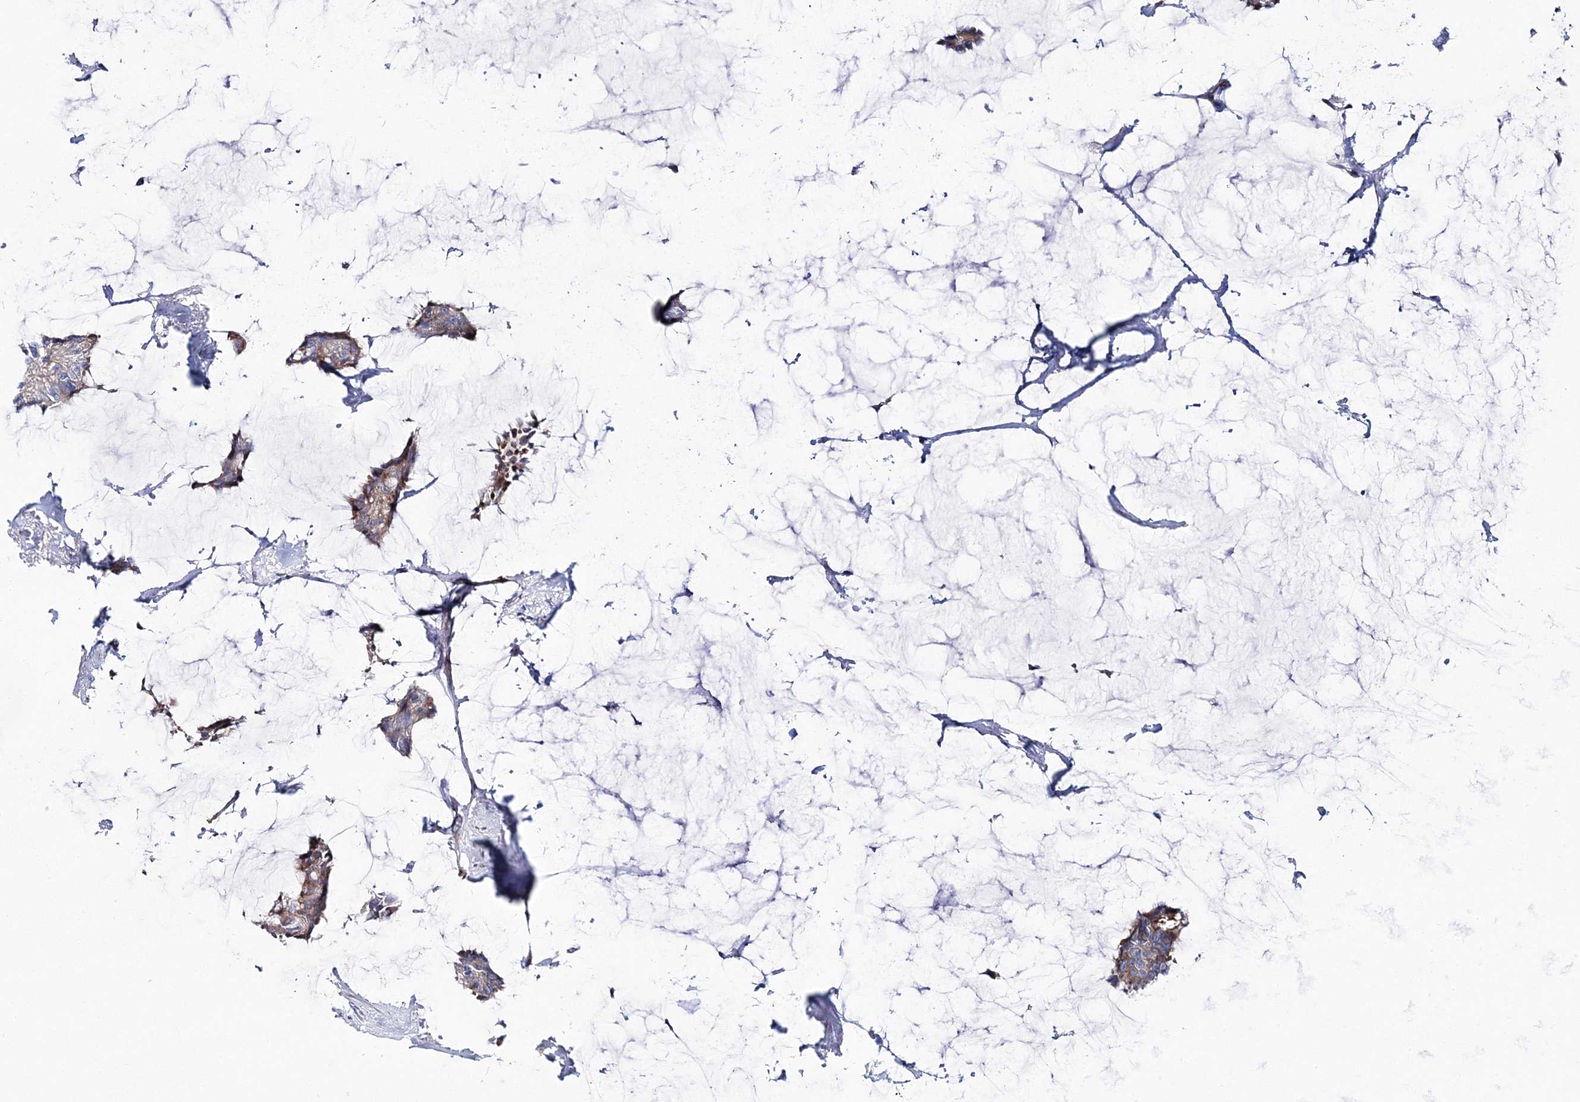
{"staining": {"intensity": "moderate", "quantity": "<25%", "location": "cytoplasmic/membranous"}, "tissue": "breast cancer", "cell_type": "Tumor cells", "image_type": "cancer", "snomed": [{"axis": "morphology", "description": "Duct carcinoma"}, {"axis": "topography", "description": "Breast"}], "caption": "A high-resolution histopathology image shows immunohistochemistry (IHC) staining of breast cancer (infiltrating ductal carcinoma), which reveals moderate cytoplasmic/membranous staining in approximately <25% of tumor cells.", "gene": "ARHGAP32", "patient": {"sex": "female", "age": 93}}